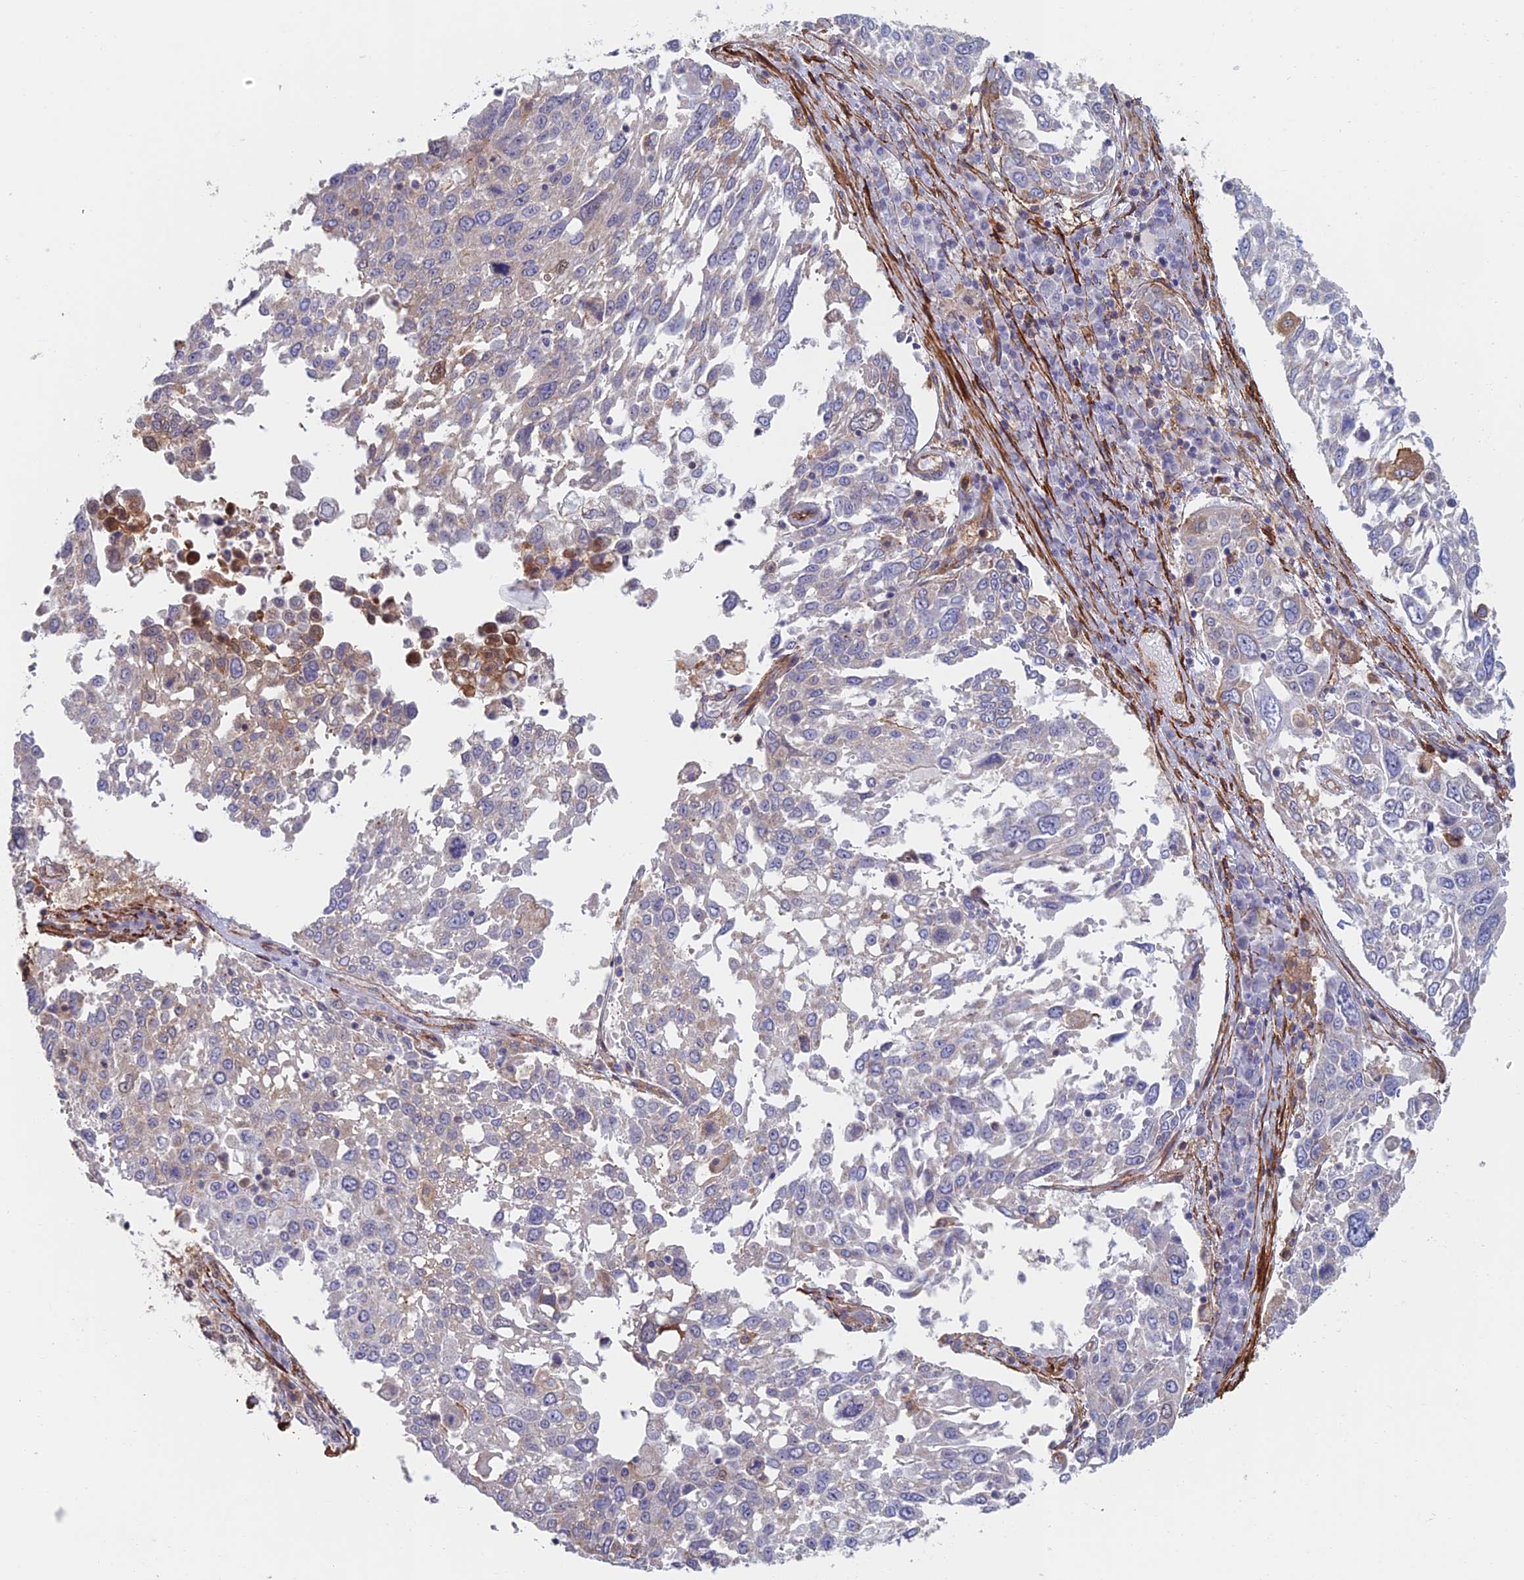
{"staining": {"intensity": "negative", "quantity": "none", "location": "none"}, "tissue": "lung cancer", "cell_type": "Tumor cells", "image_type": "cancer", "snomed": [{"axis": "morphology", "description": "Squamous cell carcinoma, NOS"}, {"axis": "topography", "description": "Lung"}], "caption": "There is no significant positivity in tumor cells of lung cancer (squamous cell carcinoma). Nuclei are stained in blue.", "gene": "PAK4", "patient": {"sex": "male", "age": 65}}